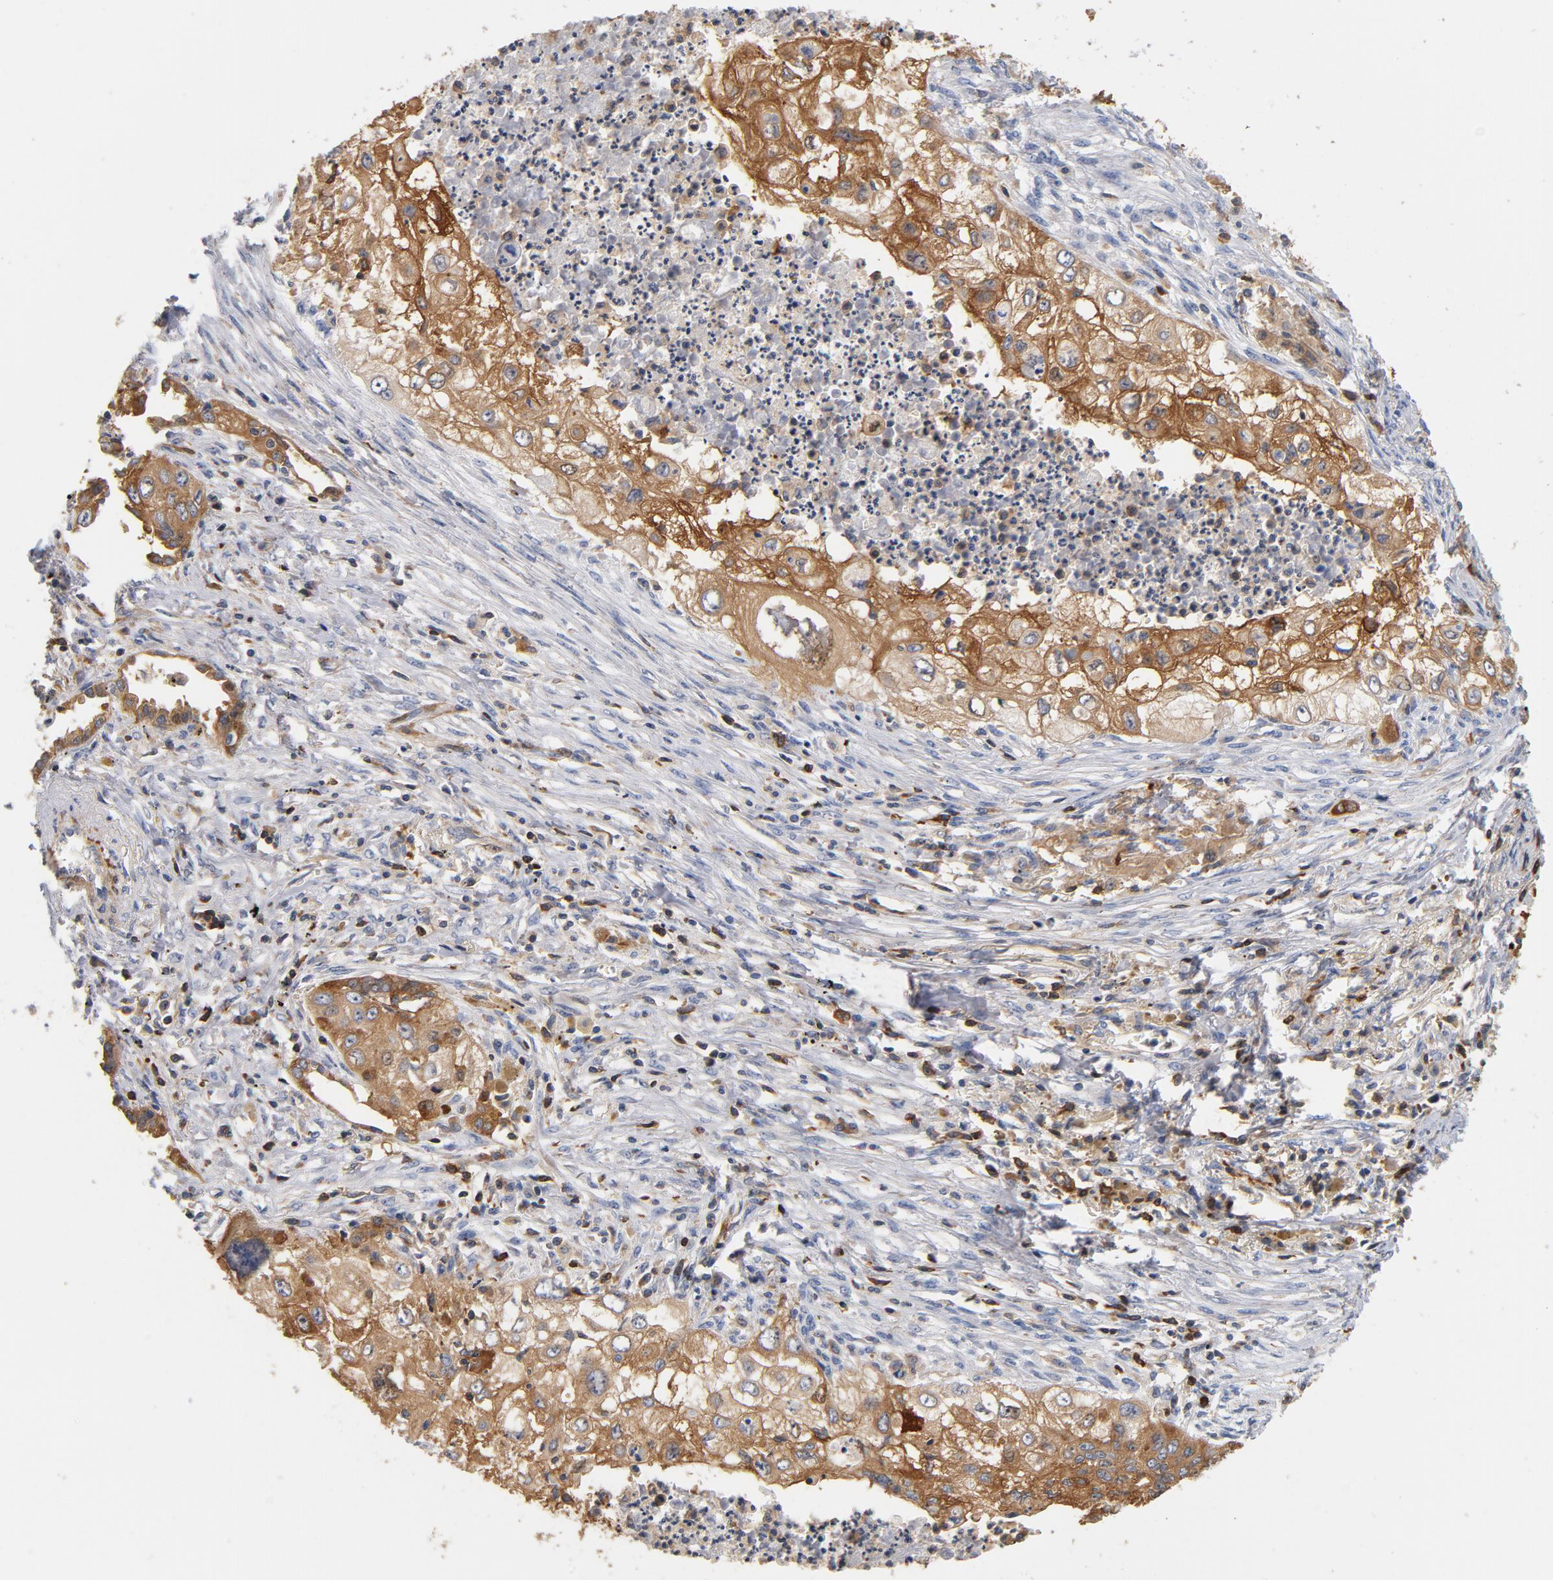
{"staining": {"intensity": "moderate", "quantity": ">75%", "location": "cytoplasmic/membranous"}, "tissue": "lung cancer", "cell_type": "Tumor cells", "image_type": "cancer", "snomed": [{"axis": "morphology", "description": "Squamous cell carcinoma, NOS"}, {"axis": "topography", "description": "Lung"}], "caption": "DAB (3,3'-diaminobenzidine) immunohistochemical staining of human squamous cell carcinoma (lung) demonstrates moderate cytoplasmic/membranous protein positivity in about >75% of tumor cells. (Stains: DAB (3,3'-diaminobenzidine) in brown, nuclei in blue, Microscopy: brightfield microscopy at high magnification).", "gene": "EZR", "patient": {"sex": "male", "age": 71}}